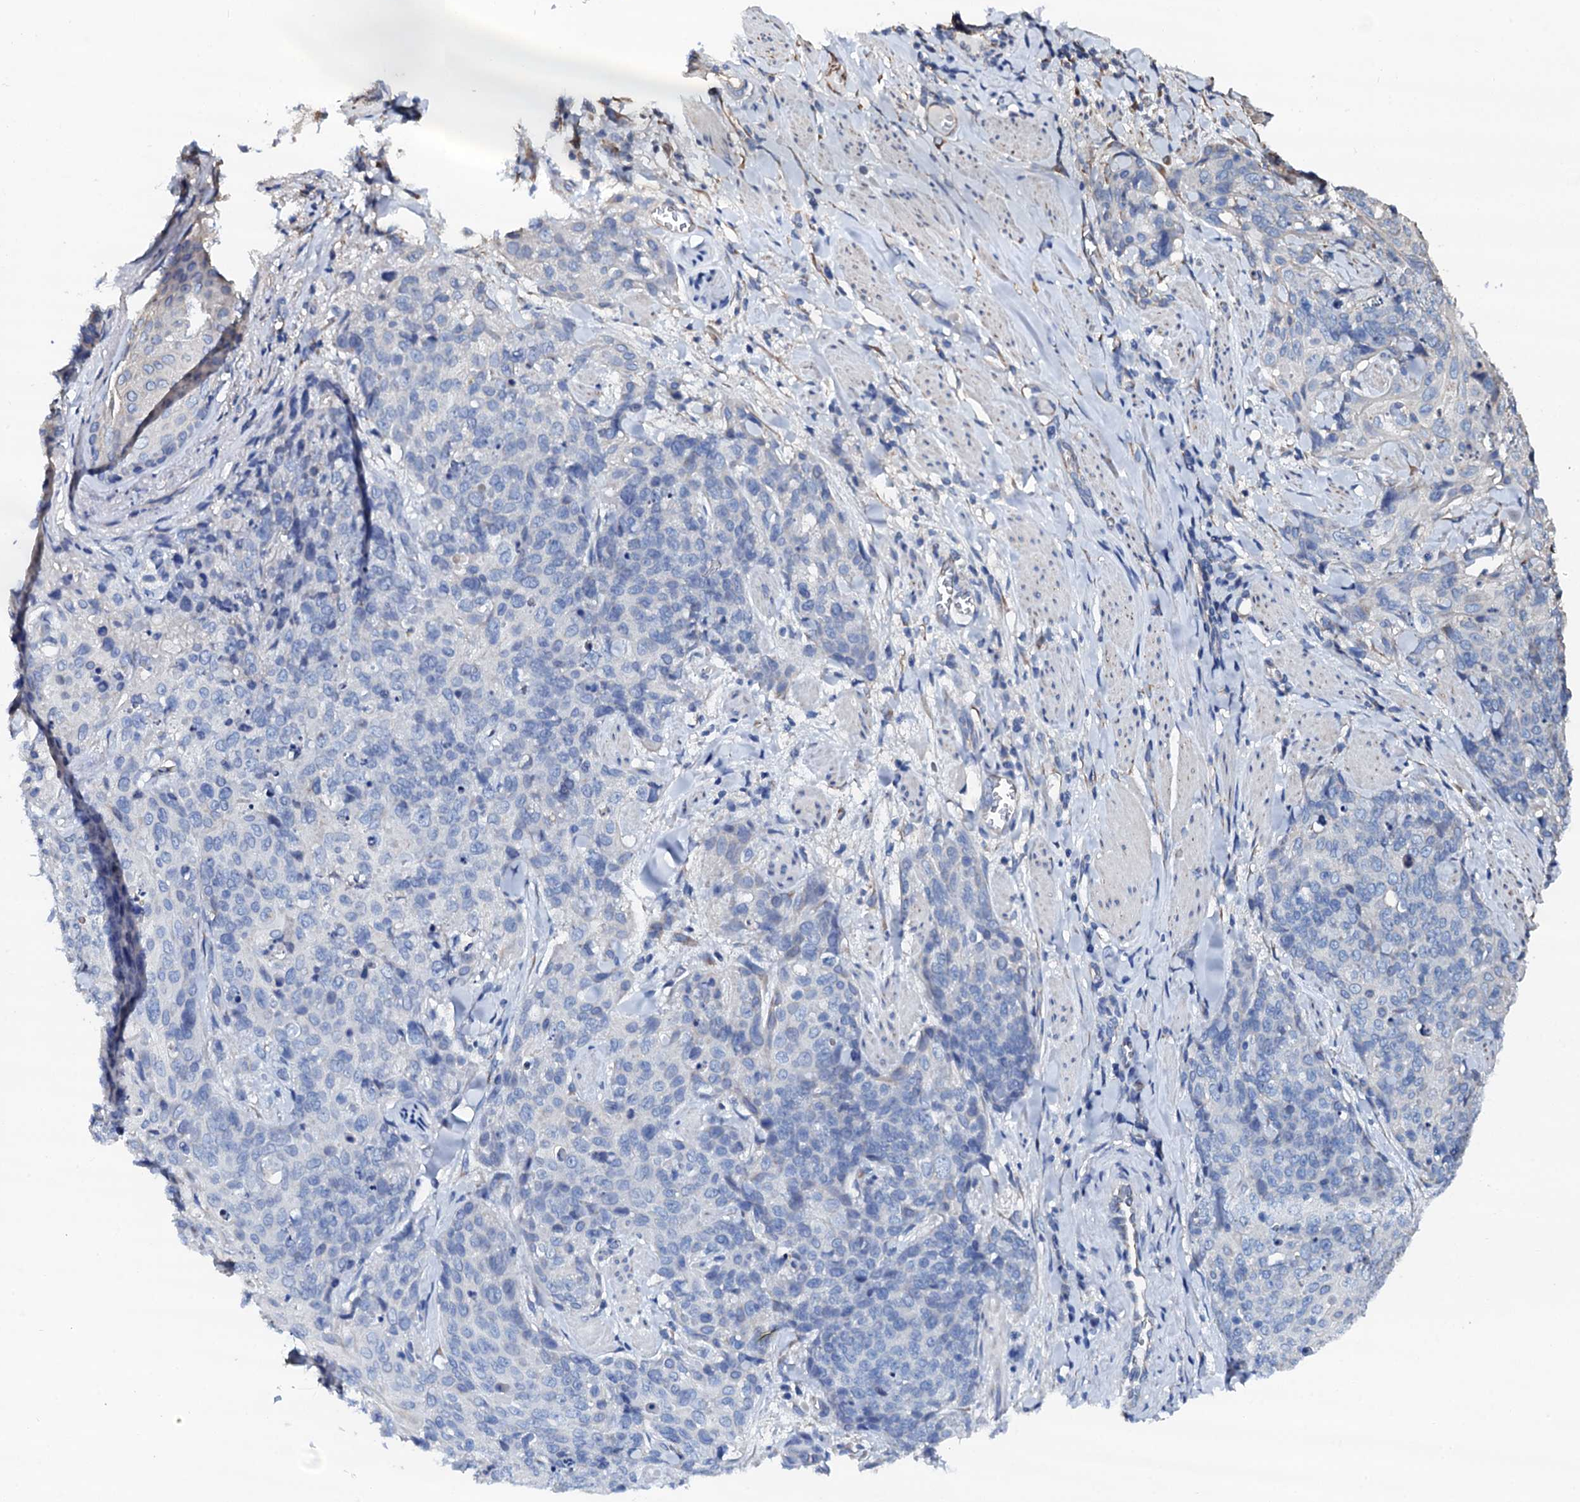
{"staining": {"intensity": "negative", "quantity": "none", "location": "none"}, "tissue": "skin cancer", "cell_type": "Tumor cells", "image_type": "cancer", "snomed": [{"axis": "morphology", "description": "Squamous cell carcinoma, NOS"}, {"axis": "topography", "description": "Skin"}, {"axis": "topography", "description": "Vulva"}], "caption": "The micrograph displays no significant positivity in tumor cells of squamous cell carcinoma (skin).", "gene": "AKAP3", "patient": {"sex": "female", "age": 85}}